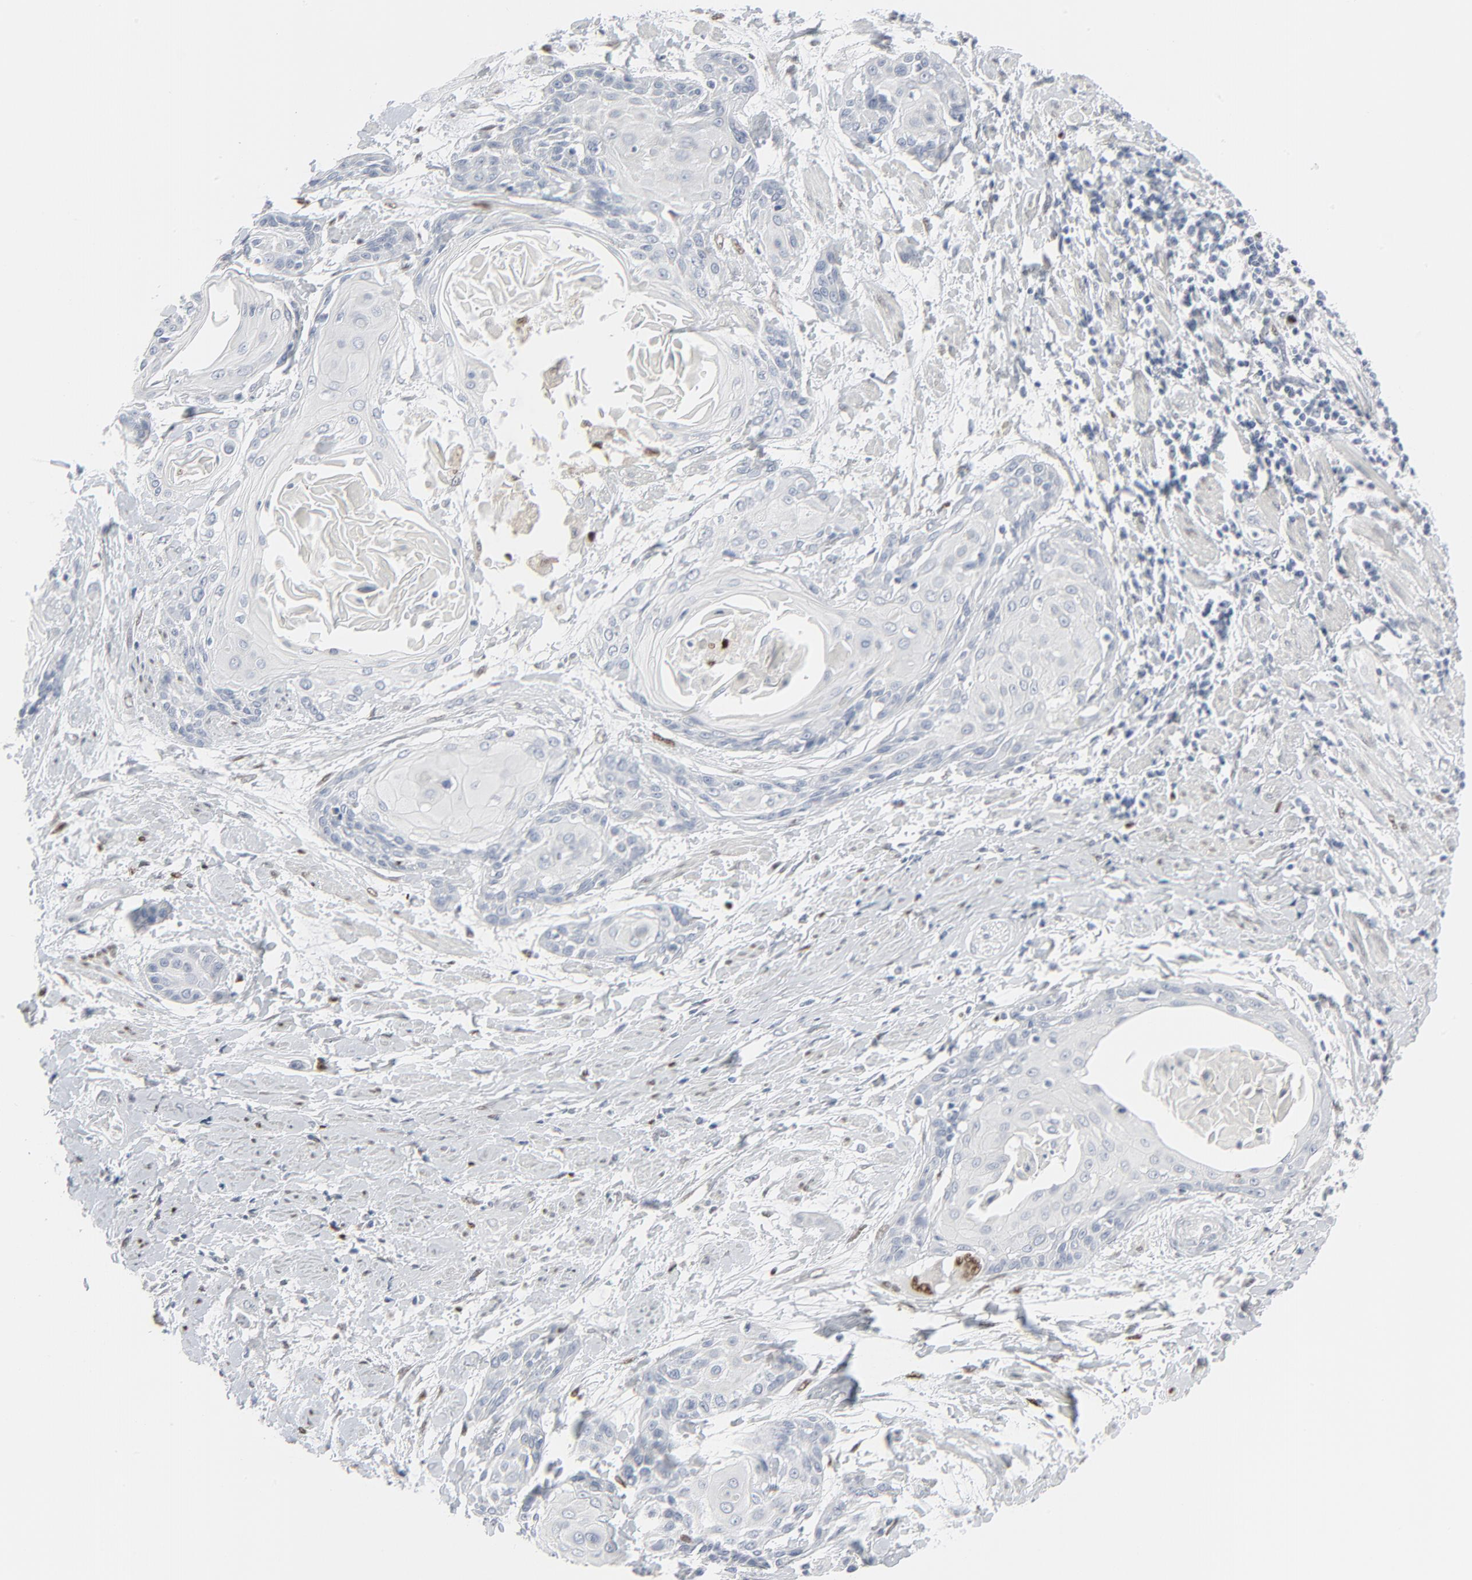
{"staining": {"intensity": "negative", "quantity": "none", "location": "none"}, "tissue": "cervical cancer", "cell_type": "Tumor cells", "image_type": "cancer", "snomed": [{"axis": "morphology", "description": "Squamous cell carcinoma, NOS"}, {"axis": "topography", "description": "Cervix"}], "caption": "The micrograph shows no staining of tumor cells in squamous cell carcinoma (cervical).", "gene": "MITF", "patient": {"sex": "female", "age": 57}}